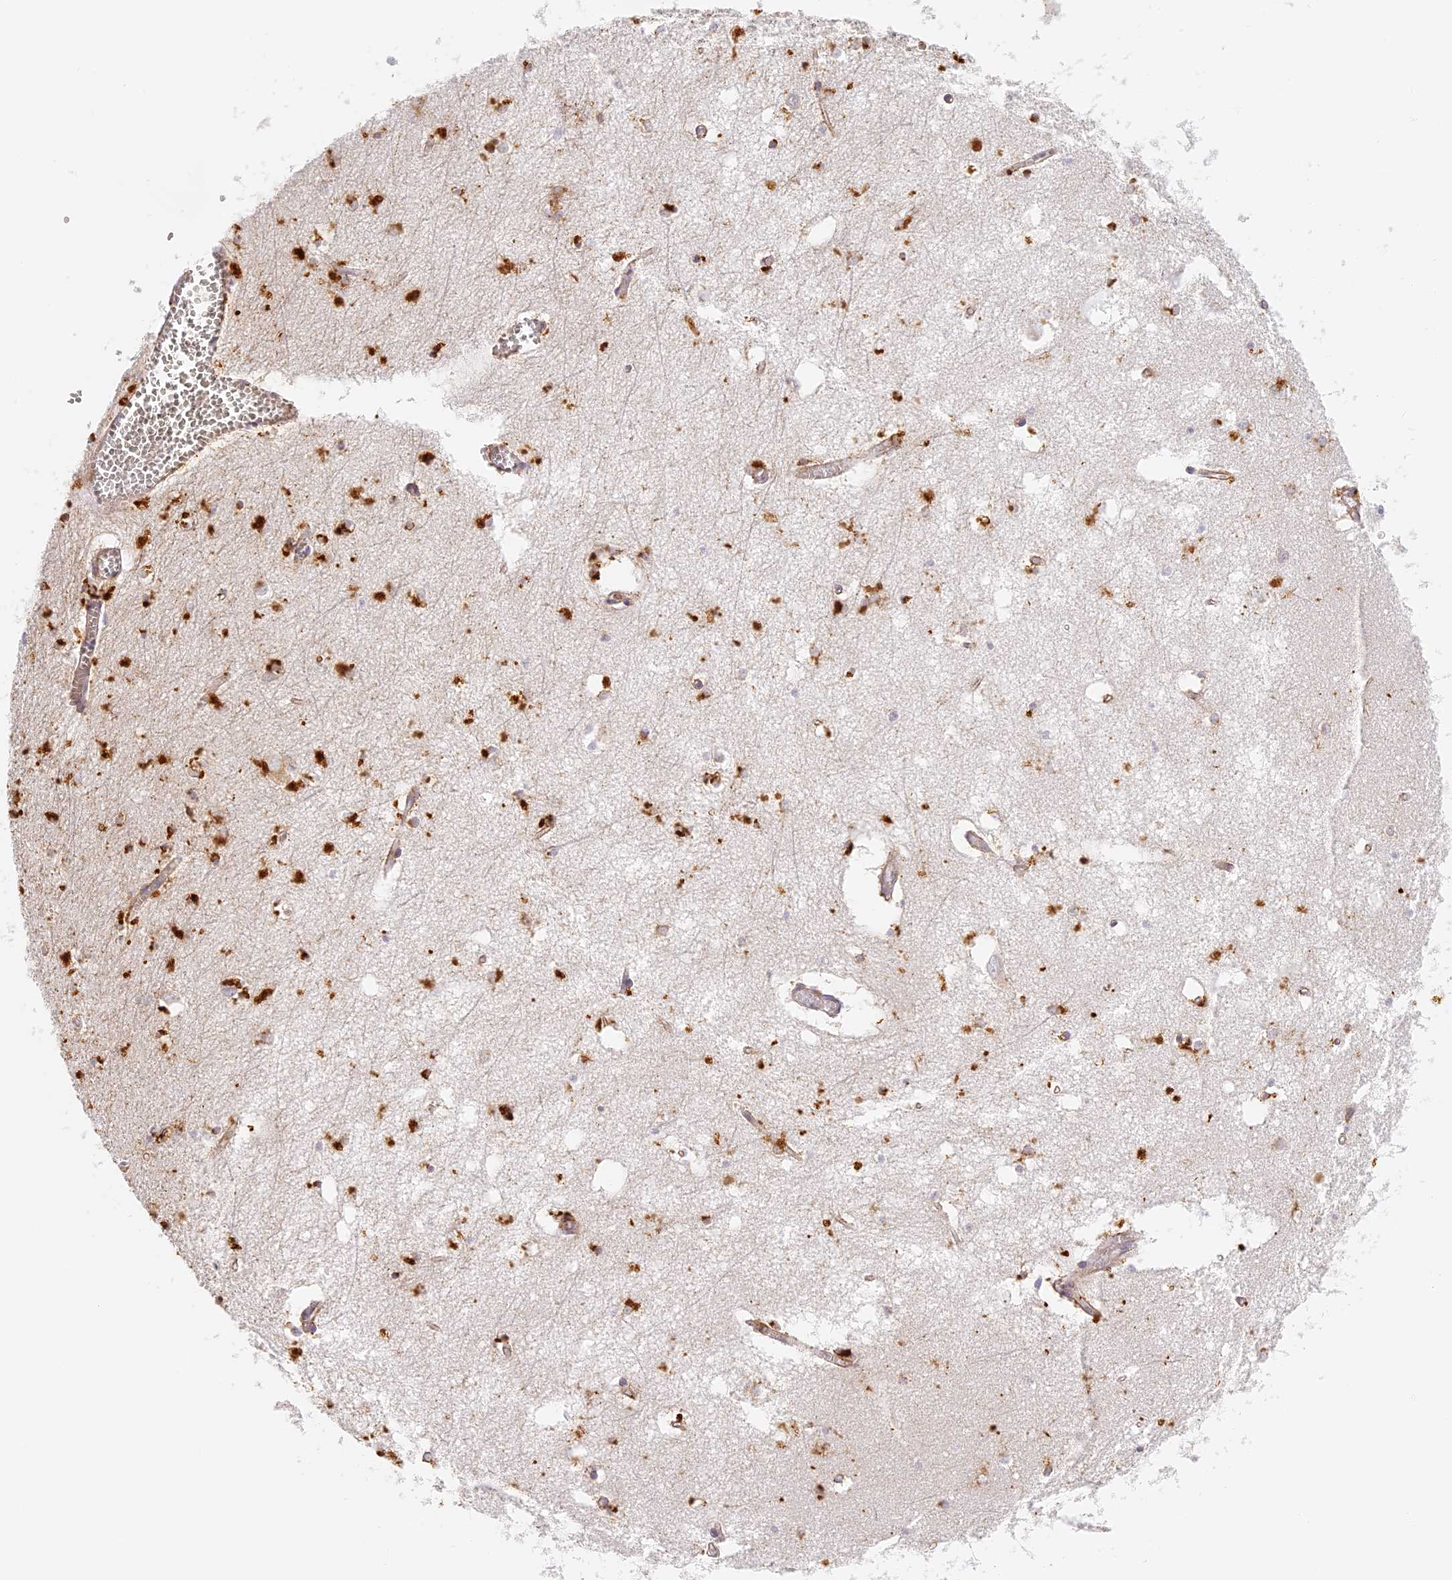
{"staining": {"intensity": "moderate", "quantity": ">75%", "location": "cytoplasmic/membranous"}, "tissue": "hippocampus", "cell_type": "Glial cells", "image_type": "normal", "snomed": [{"axis": "morphology", "description": "Normal tissue, NOS"}, {"axis": "topography", "description": "Hippocampus"}], "caption": "Immunohistochemical staining of benign human hippocampus exhibits medium levels of moderate cytoplasmic/membranous expression in about >75% of glial cells.", "gene": "LAMP2", "patient": {"sex": "male", "age": 70}}